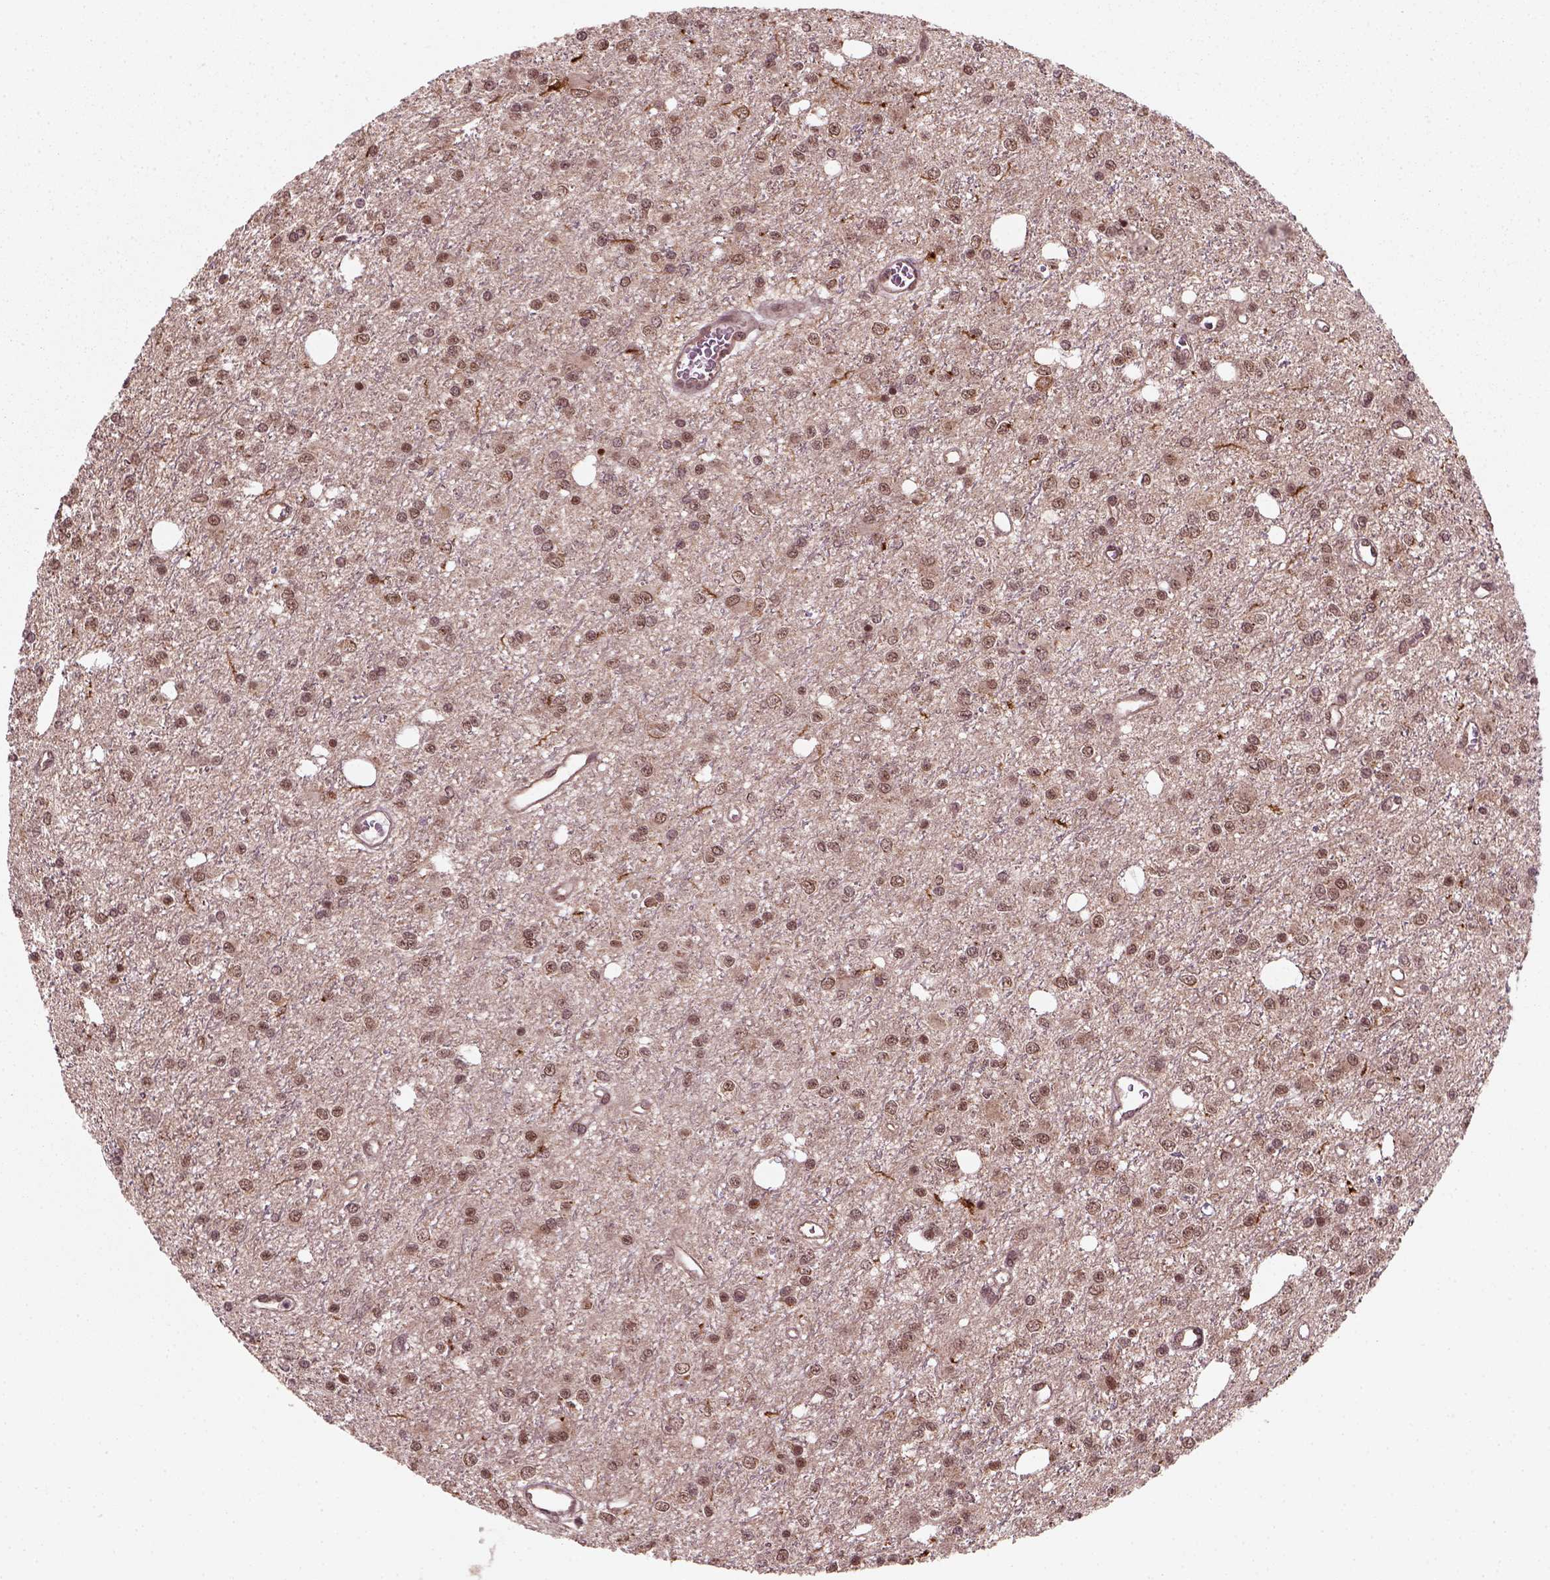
{"staining": {"intensity": "moderate", "quantity": ">75%", "location": "cytoplasmic/membranous,nuclear"}, "tissue": "glioma", "cell_type": "Tumor cells", "image_type": "cancer", "snomed": [{"axis": "morphology", "description": "Glioma, malignant, Low grade"}, {"axis": "topography", "description": "Brain"}], "caption": "There is medium levels of moderate cytoplasmic/membranous and nuclear positivity in tumor cells of malignant low-grade glioma, as demonstrated by immunohistochemical staining (brown color).", "gene": "NUDT9", "patient": {"sex": "female", "age": 45}}